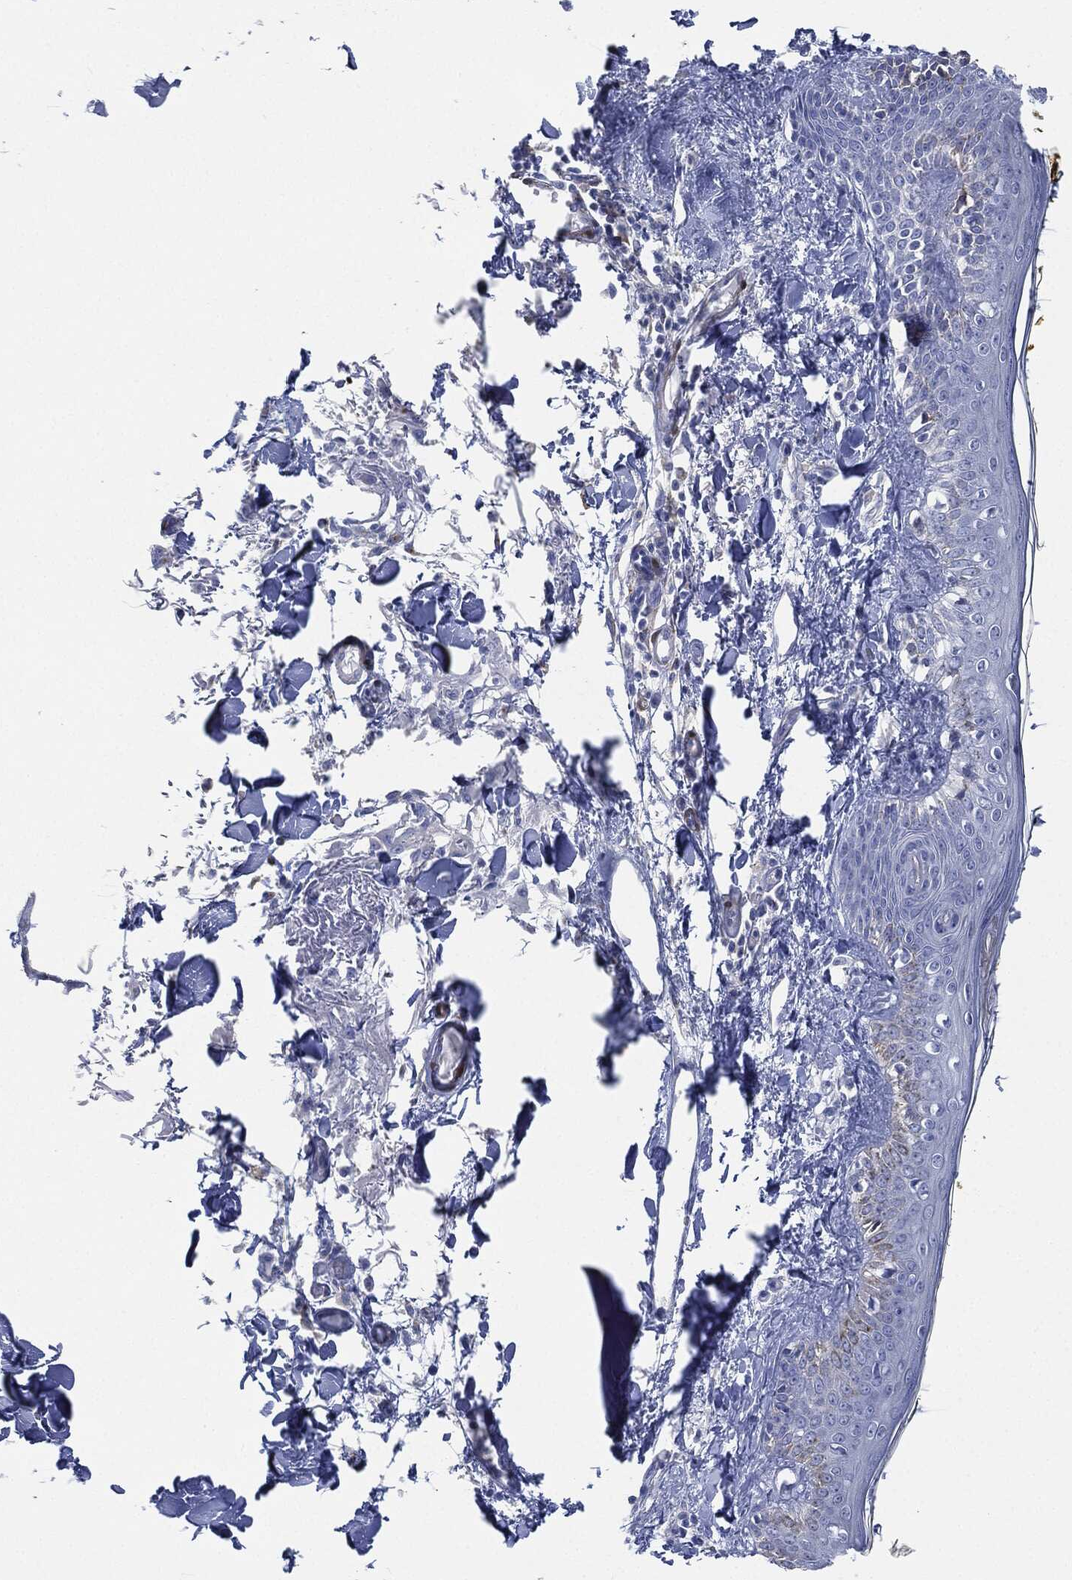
{"staining": {"intensity": "negative", "quantity": "none", "location": "none"}, "tissue": "skin", "cell_type": "Fibroblasts", "image_type": "normal", "snomed": [{"axis": "morphology", "description": "Normal tissue, NOS"}, {"axis": "topography", "description": "Skin"}], "caption": "This is an immunohistochemistry image of benign skin. There is no staining in fibroblasts.", "gene": "TAGLN", "patient": {"sex": "male", "age": 76}}